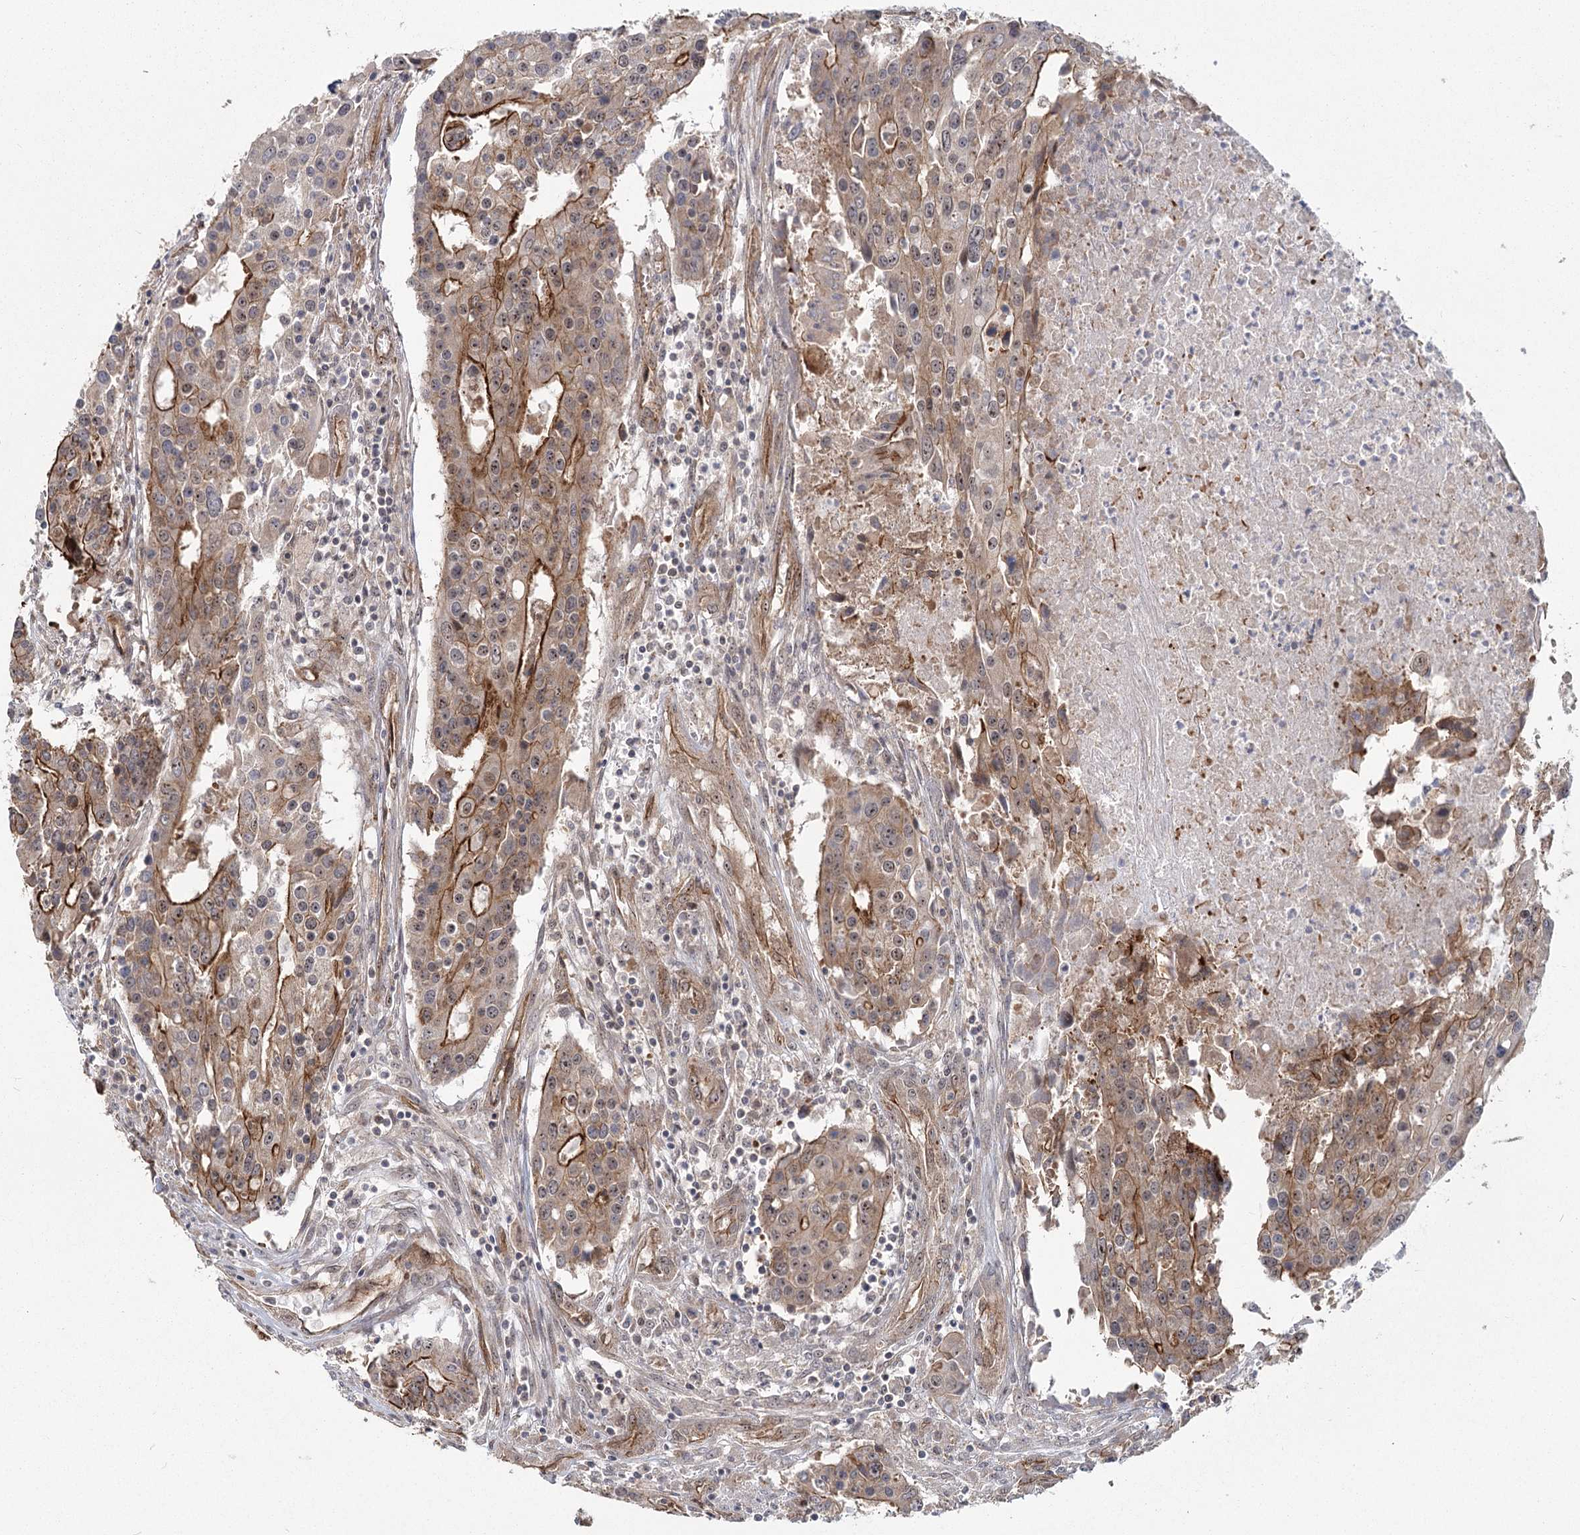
{"staining": {"intensity": "moderate", "quantity": ">75%", "location": "cytoplasmic/membranous"}, "tissue": "colorectal cancer", "cell_type": "Tumor cells", "image_type": "cancer", "snomed": [{"axis": "morphology", "description": "Adenocarcinoma, NOS"}, {"axis": "topography", "description": "Colon"}], "caption": "IHC (DAB (3,3'-diaminobenzidine)) staining of human colorectal cancer exhibits moderate cytoplasmic/membranous protein staining in about >75% of tumor cells.", "gene": "RPP14", "patient": {"sex": "male", "age": 77}}